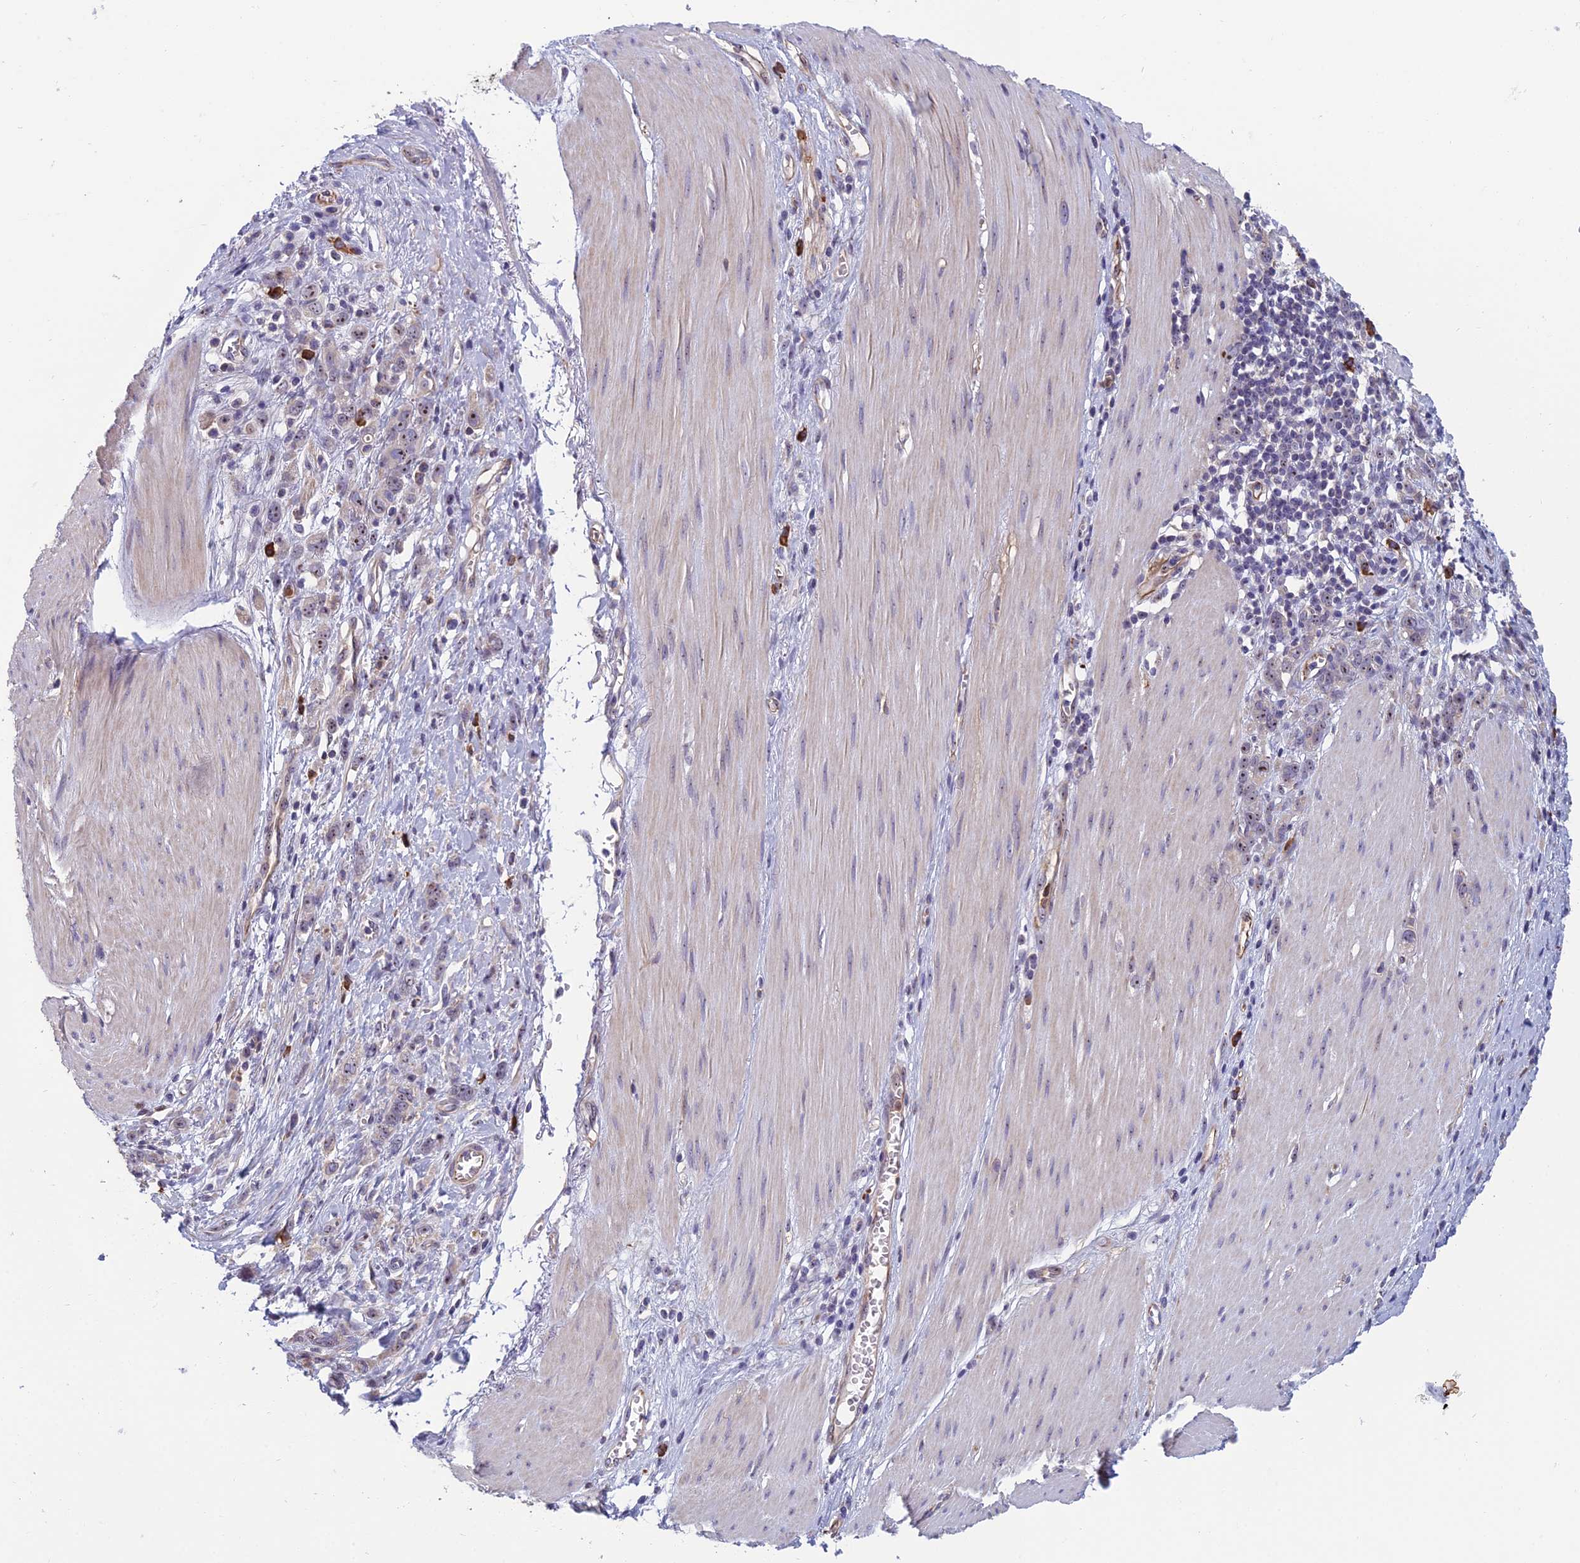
{"staining": {"intensity": "weak", "quantity": ">75%", "location": "nuclear"}, "tissue": "stomach cancer", "cell_type": "Tumor cells", "image_type": "cancer", "snomed": [{"axis": "morphology", "description": "Adenocarcinoma, NOS"}, {"axis": "topography", "description": "Stomach"}], "caption": "Tumor cells exhibit weak nuclear staining in approximately >75% of cells in adenocarcinoma (stomach). The staining was performed using DAB to visualize the protein expression in brown, while the nuclei were stained in blue with hematoxylin (Magnification: 20x).", "gene": "NOC2L", "patient": {"sex": "female", "age": 76}}